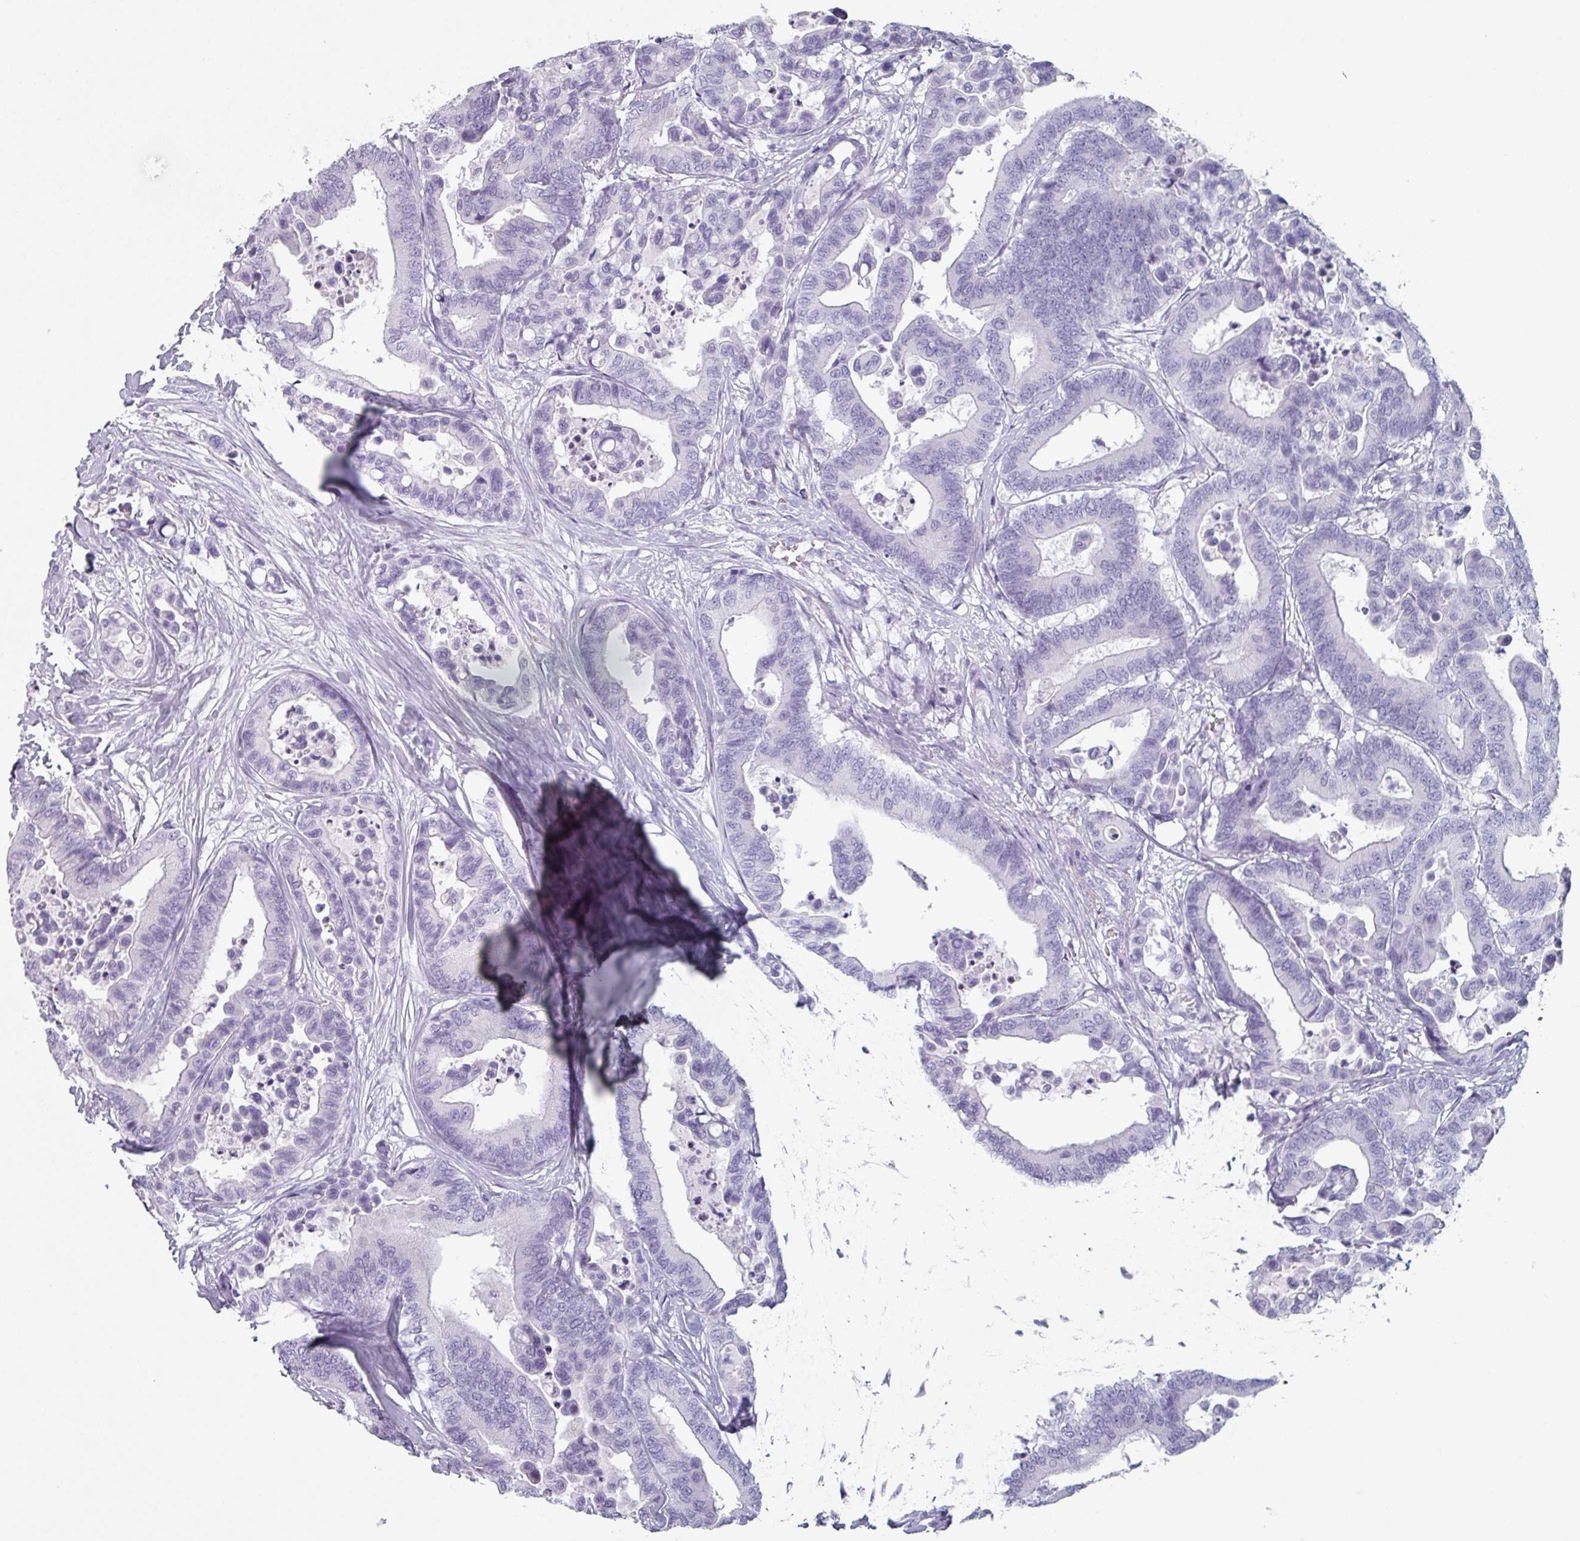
{"staining": {"intensity": "negative", "quantity": "none", "location": "none"}, "tissue": "colorectal cancer", "cell_type": "Tumor cells", "image_type": "cancer", "snomed": [{"axis": "morphology", "description": "Normal tissue, NOS"}, {"axis": "morphology", "description": "Adenocarcinoma, NOS"}, {"axis": "topography", "description": "Colon"}], "caption": "There is no significant expression in tumor cells of colorectal cancer.", "gene": "SLC35G2", "patient": {"sex": "male", "age": 82}}